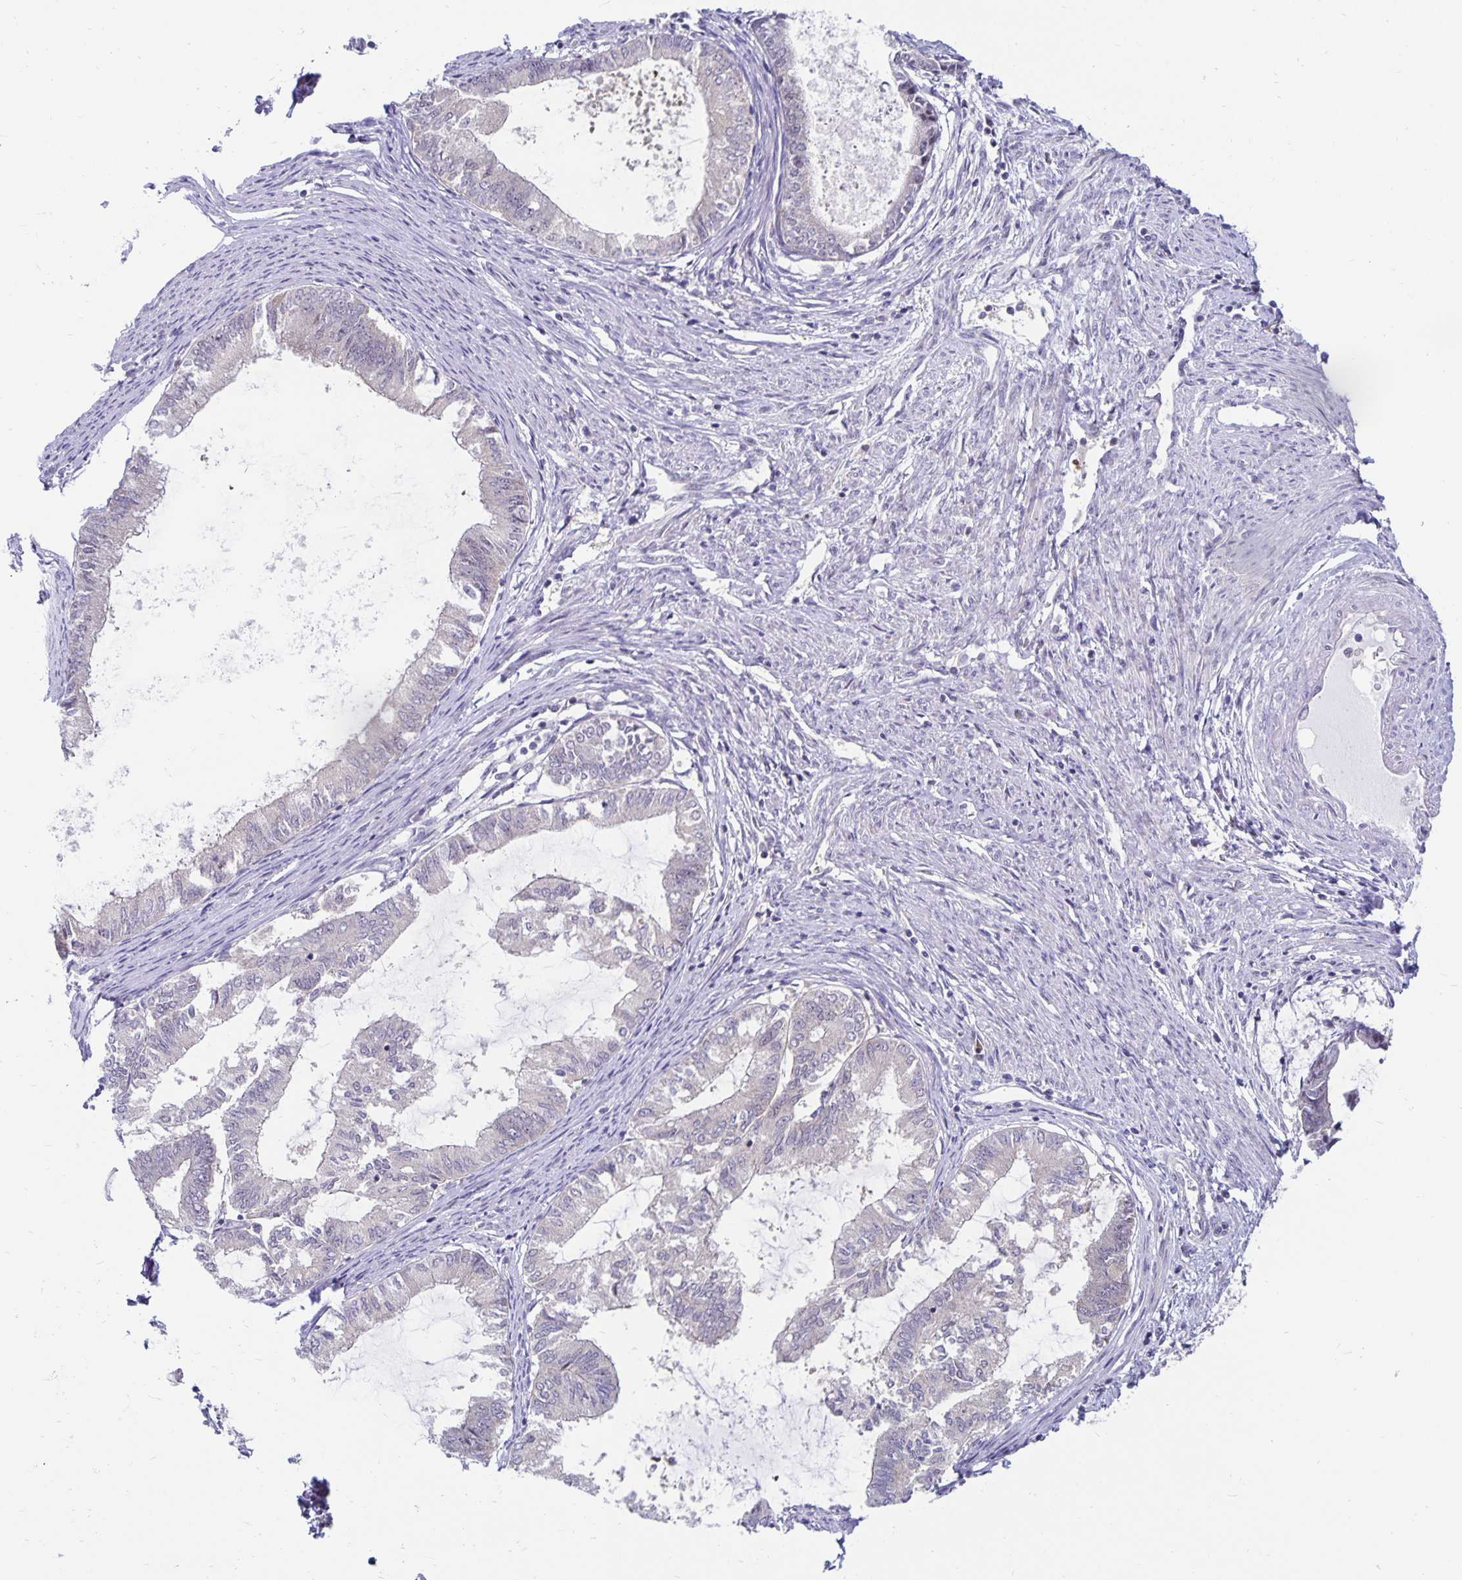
{"staining": {"intensity": "negative", "quantity": "none", "location": "none"}, "tissue": "endometrial cancer", "cell_type": "Tumor cells", "image_type": "cancer", "snomed": [{"axis": "morphology", "description": "Adenocarcinoma, NOS"}, {"axis": "topography", "description": "Endometrium"}], "caption": "High magnification brightfield microscopy of endometrial cancer (adenocarcinoma) stained with DAB (brown) and counterstained with hematoxylin (blue): tumor cells show no significant expression.", "gene": "EXOC6B", "patient": {"sex": "female", "age": 86}}